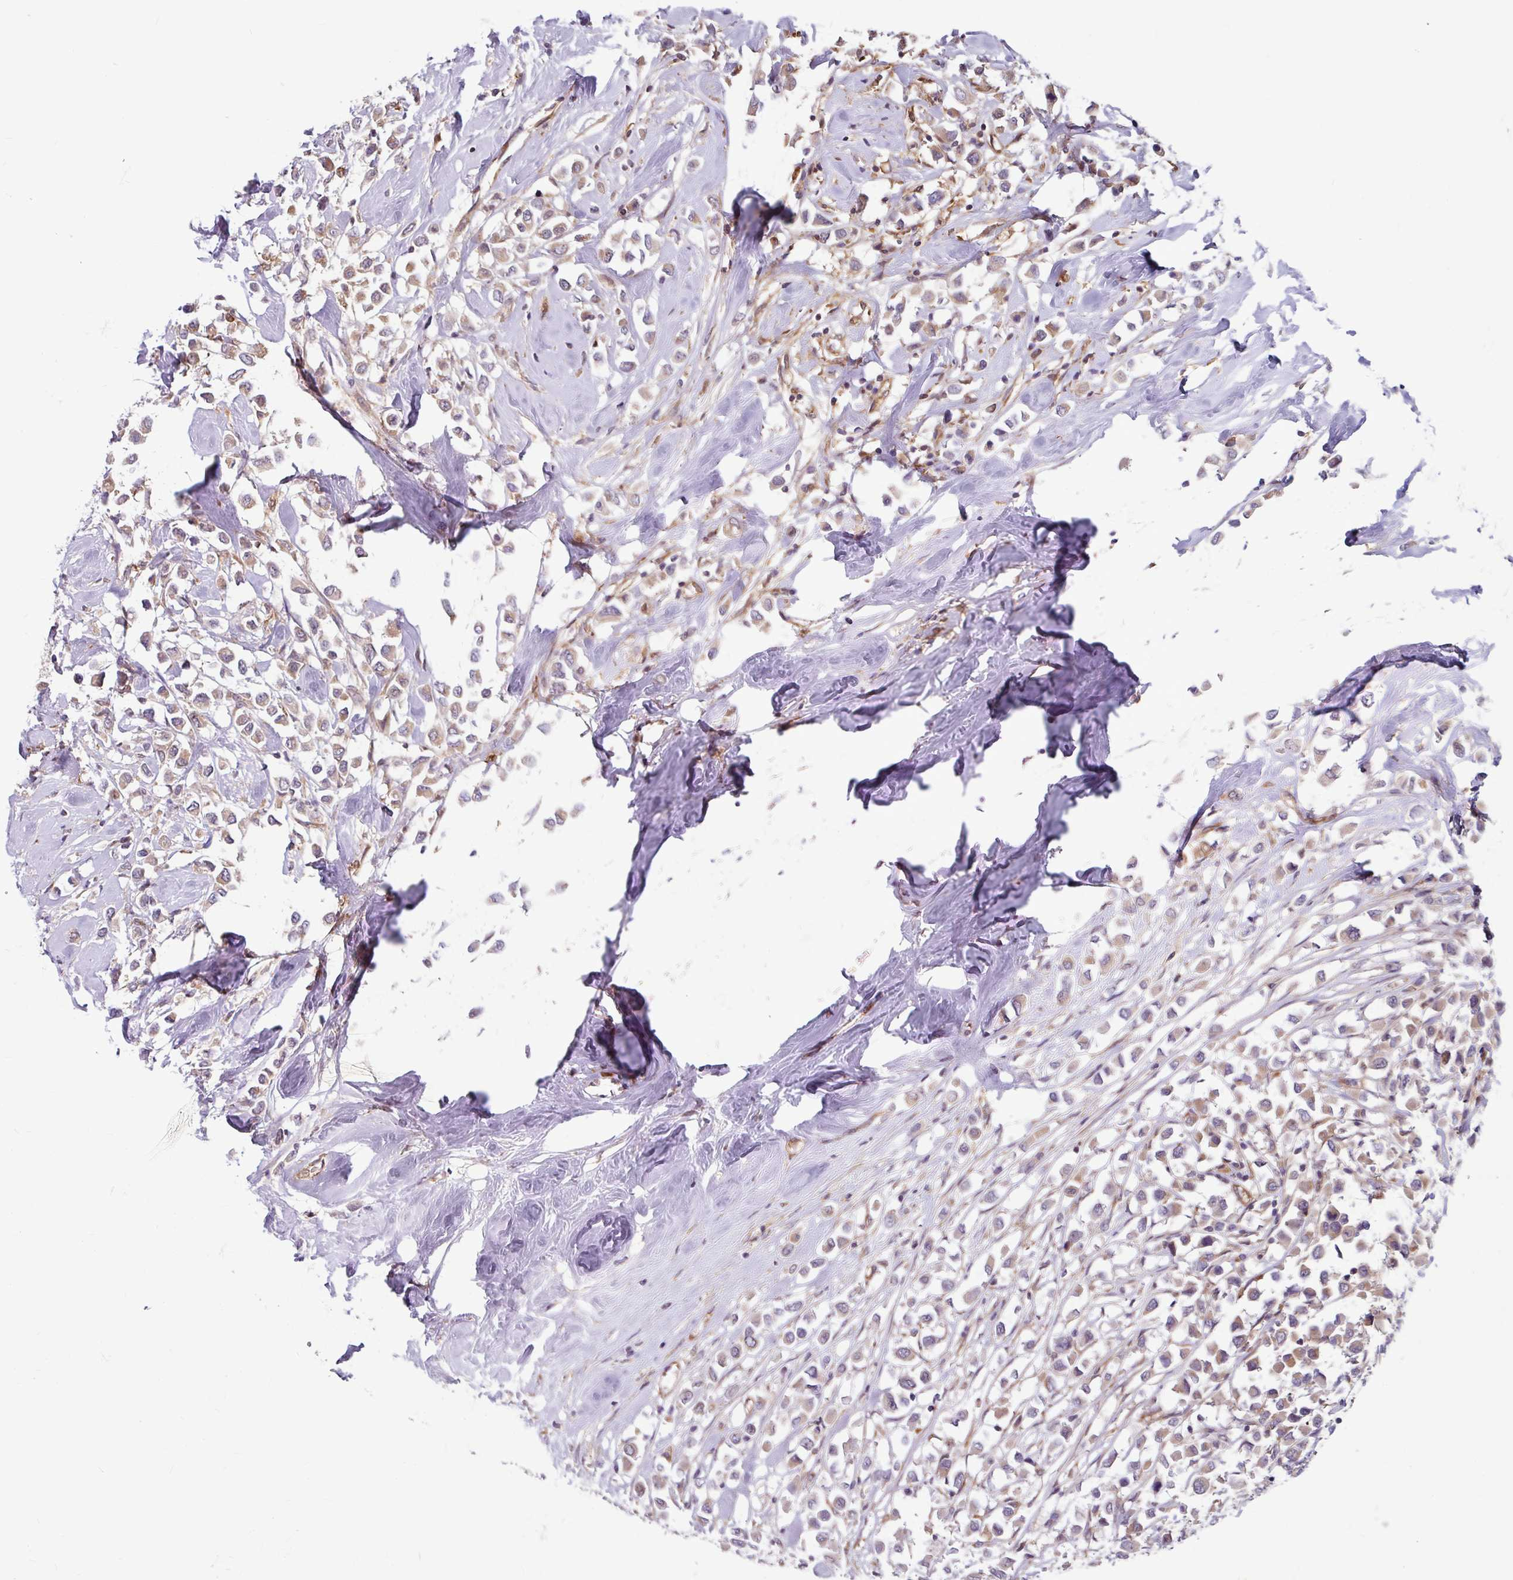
{"staining": {"intensity": "weak", "quantity": "25%-75%", "location": "cytoplasmic/membranous"}, "tissue": "breast cancer", "cell_type": "Tumor cells", "image_type": "cancer", "snomed": [{"axis": "morphology", "description": "Duct carcinoma"}, {"axis": "topography", "description": "Breast"}], "caption": "The photomicrograph reveals immunohistochemical staining of breast cancer (intraductal carcinoma). There is weak cytoplasmic/membranous expression is present in approximately 25%-75% of tumor cells. (DAB = brown stain, brightfield microscopy at high magnification).", "gene": "DAAM2", "patient": {"sex": "female", "age": 61}}